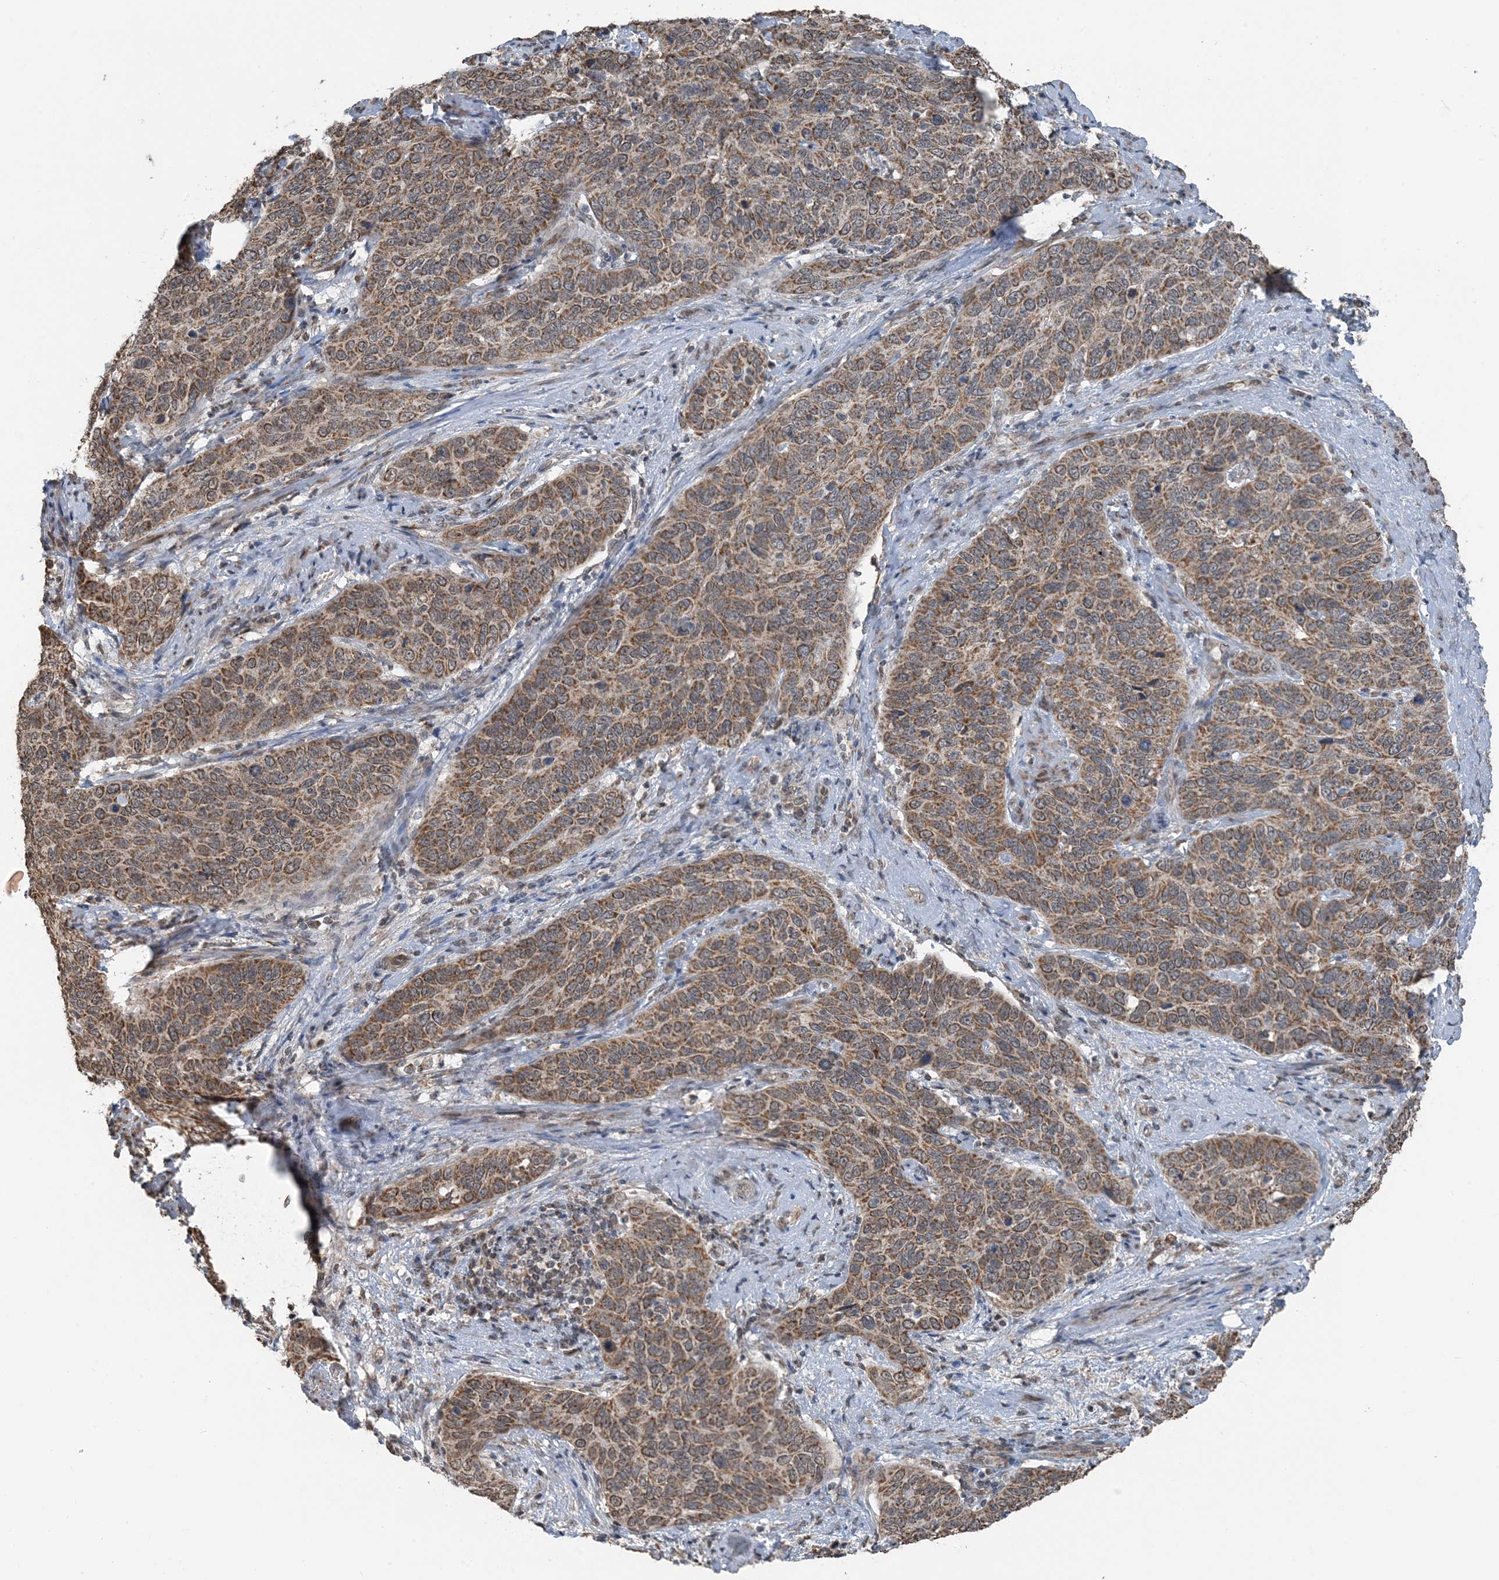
{"staining": {"intensity": "moderate", "quantity": ">75%", "location": "cytoplasmic/membranous"}, "tissue": "cervical cancer", "cell_type": "Tumor cells", "image_type": "cancer", "snomed": [{"axis": "morphology", "description": "Squamous cell carcinoma, NOS"}, {"axis": "topography", "description": "Cervix"}], "caption": "Immunohistochemical staining of cervical cancer reveals medium levels of moderate cytoplasmic/membranous protein staining in approximately >75% of tumor cells.", "gene": "PILRB", "patient": {"sex": "female", "age": 60}}